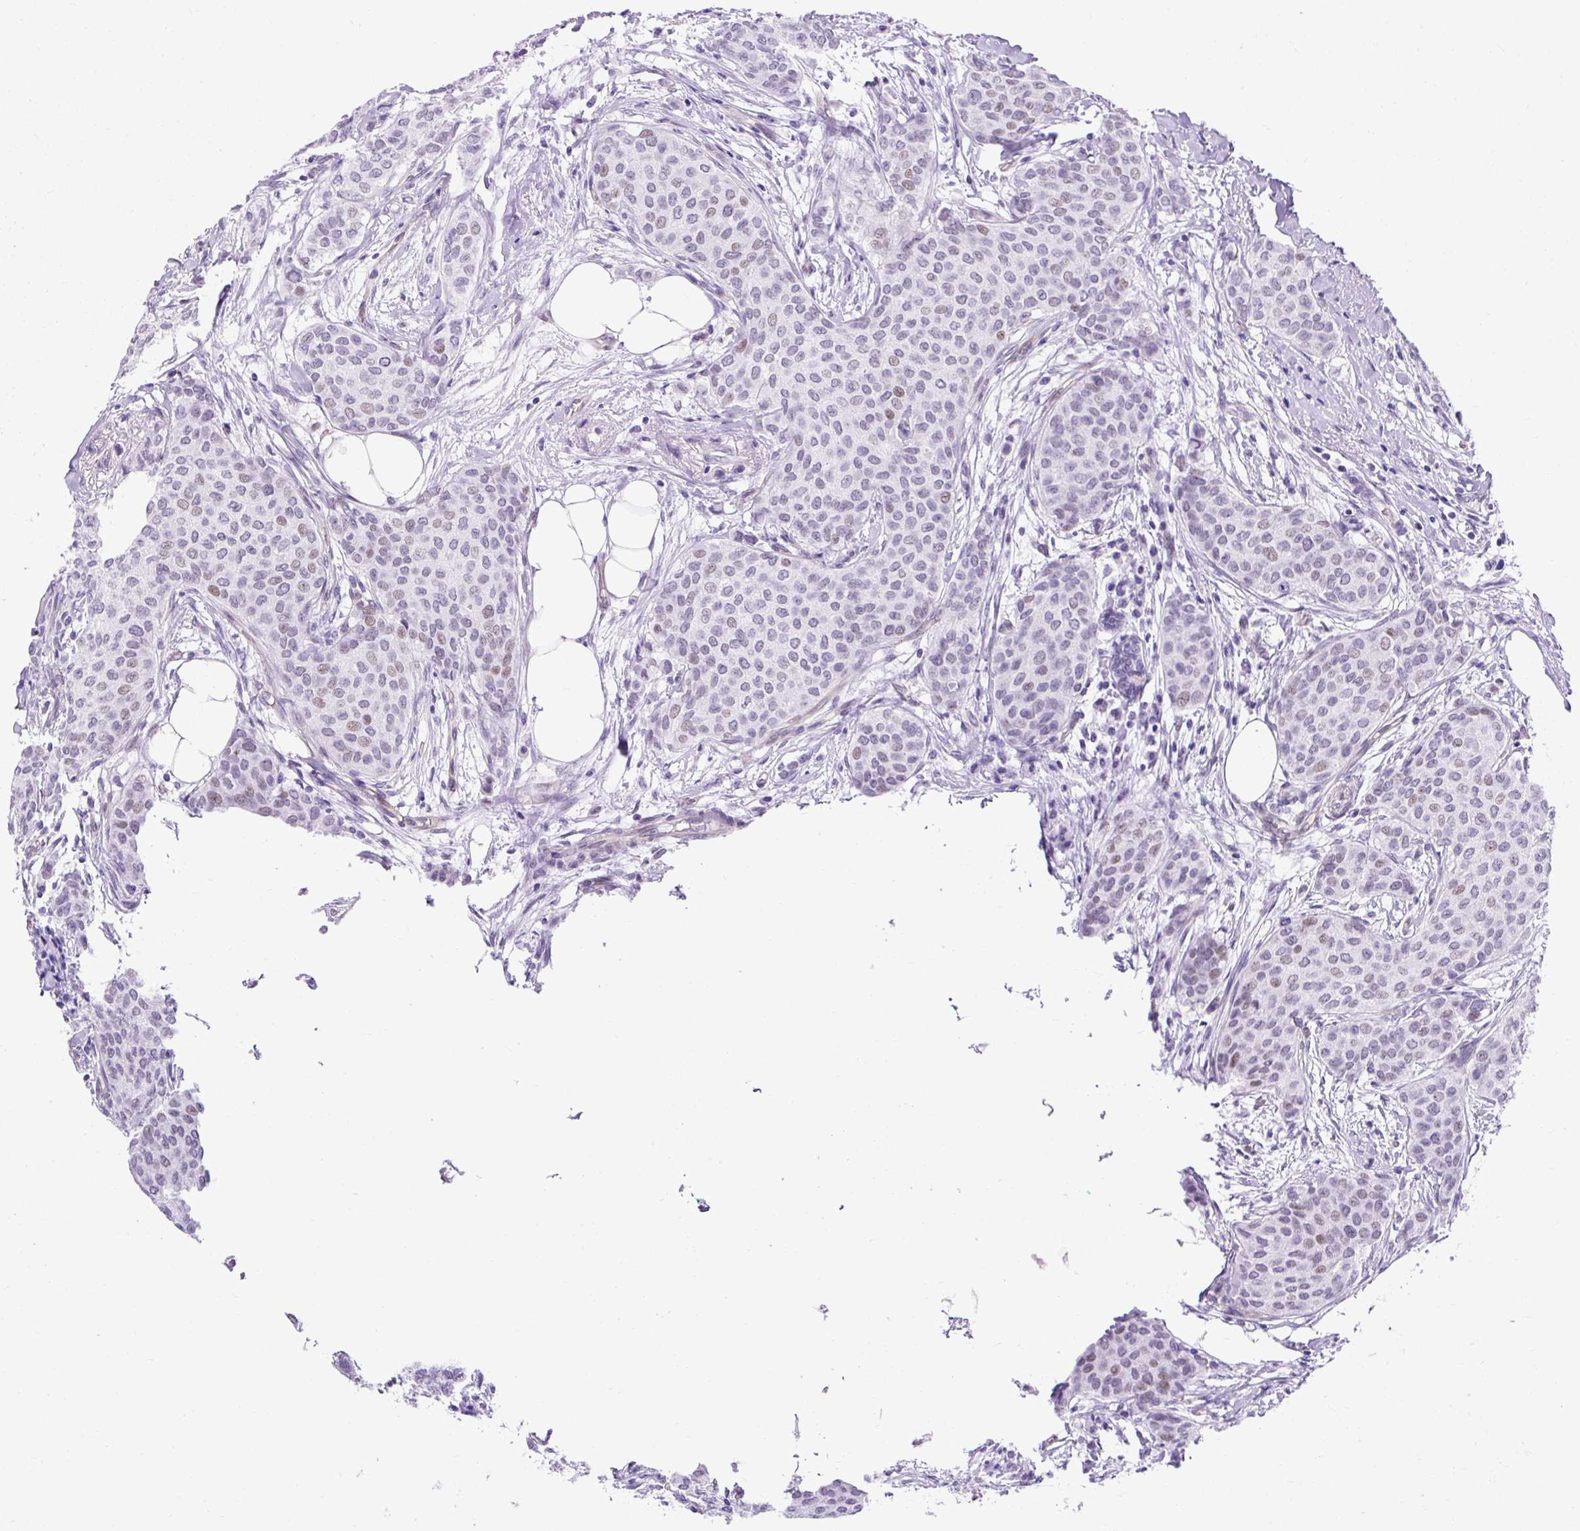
{"staining": {"intensity": "negative", "quantity": "none", "location": "none"}, "tissue": "breast cancer", "cell_type": "Tumor cells", "image_type": "cancer", "snomed": [{"axis": "morphology", "description": "Duct carcinoma"}, {"axis": "topography", "description": "Breast"}], "caption": "Immunohistochemistry histopathology image of neoplastic tissue: human breast cancer stained with DAB exhibits no significant protein staining in tumor cells.", "gene": "KRT12", "patient": {"sex": "female", "age": 47}}